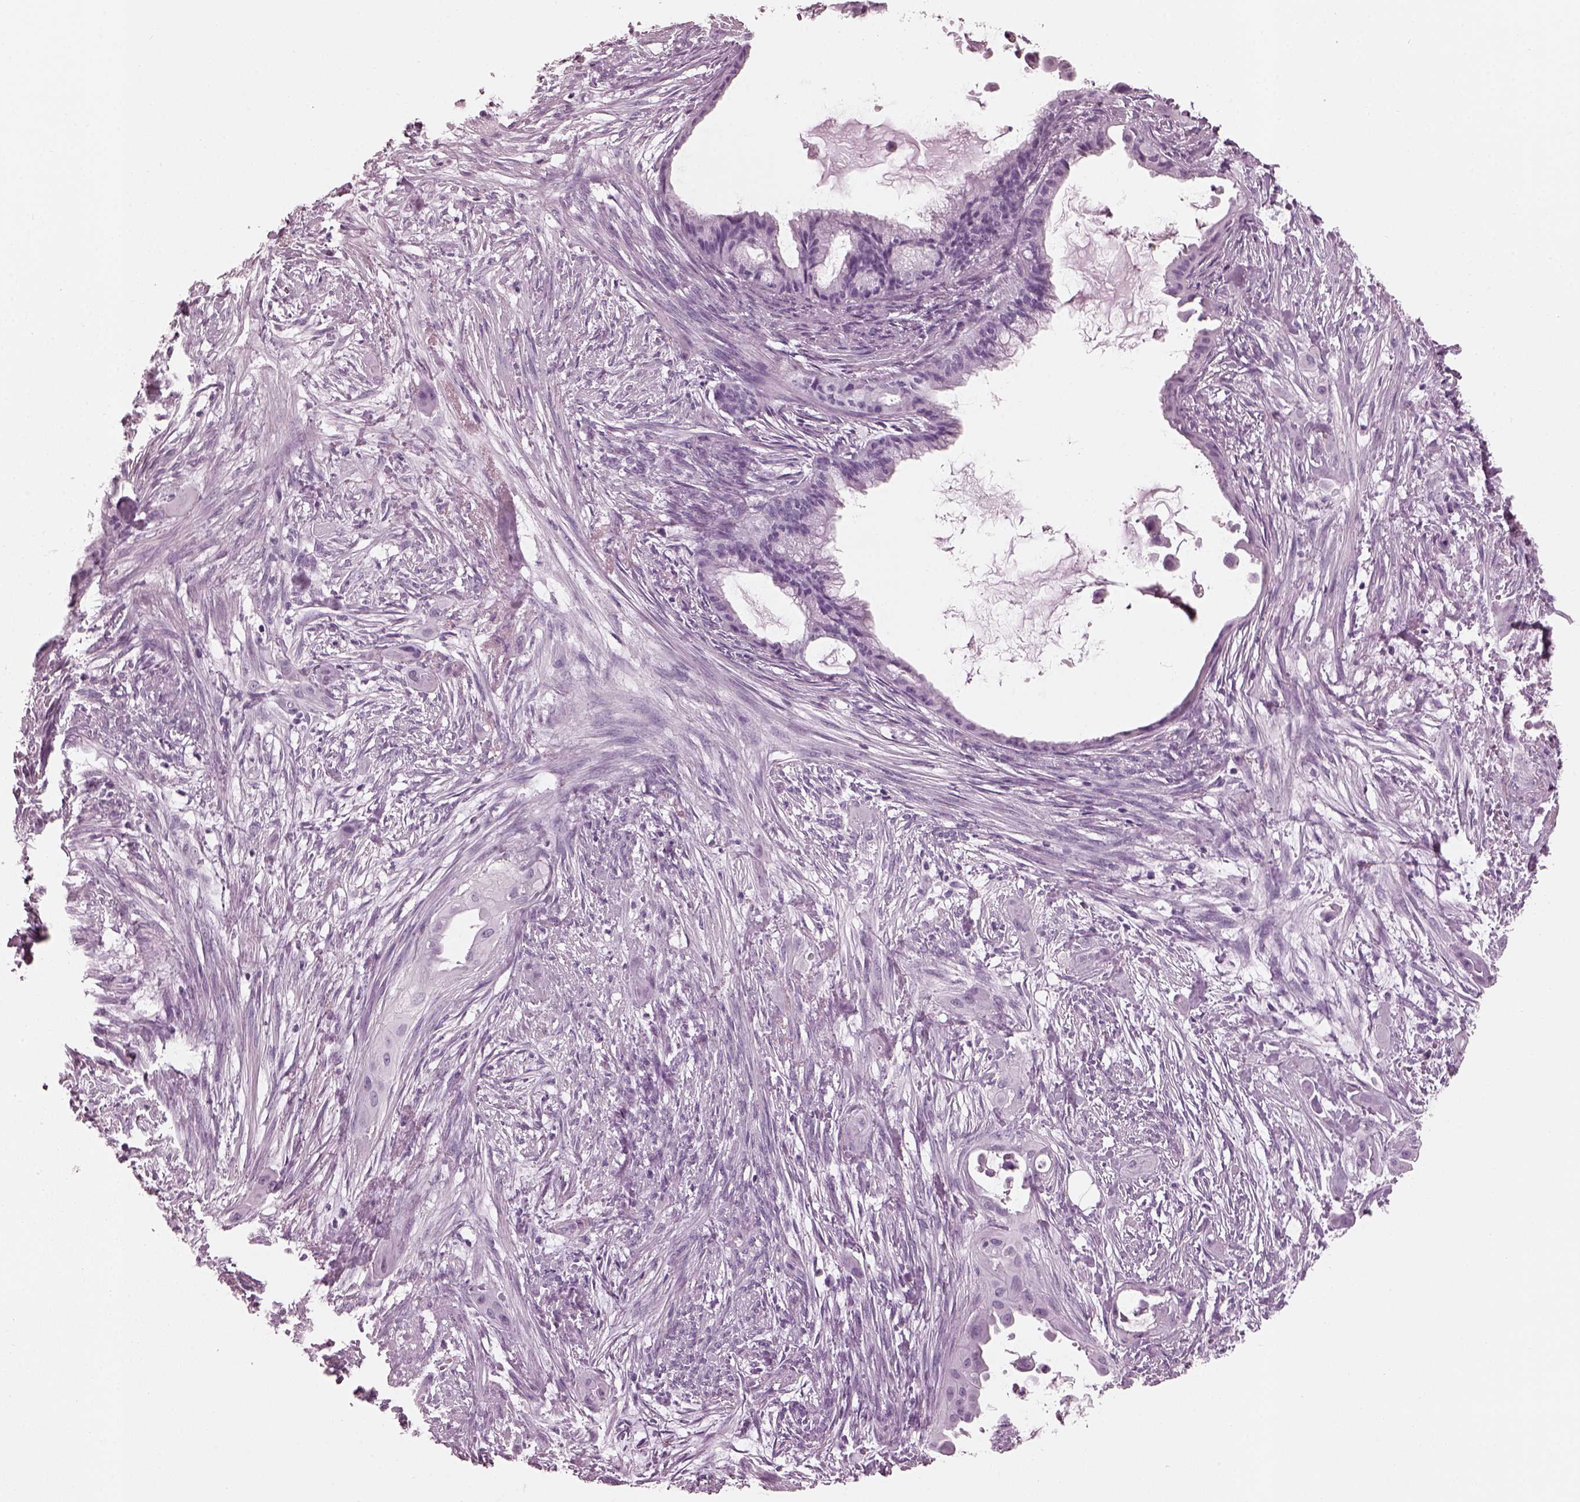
{"staining": {"intensity": "negative", "quantity": "none", "location": "none"}, "tissue": "endometrial cancer", "cell_type": "Tumor cells", "image_type": "cancer", "snomed": [{"axis": "morphology", "description": "Adenocarcinoma, NOS"}, {"axis": "topography", "description": "Endometrium"}], "caption": "There is no significant positivity in tumor cells of endometrial cancer.", "gene": "TCHHL1", "patient": {"sex": "female", "age": 86}}